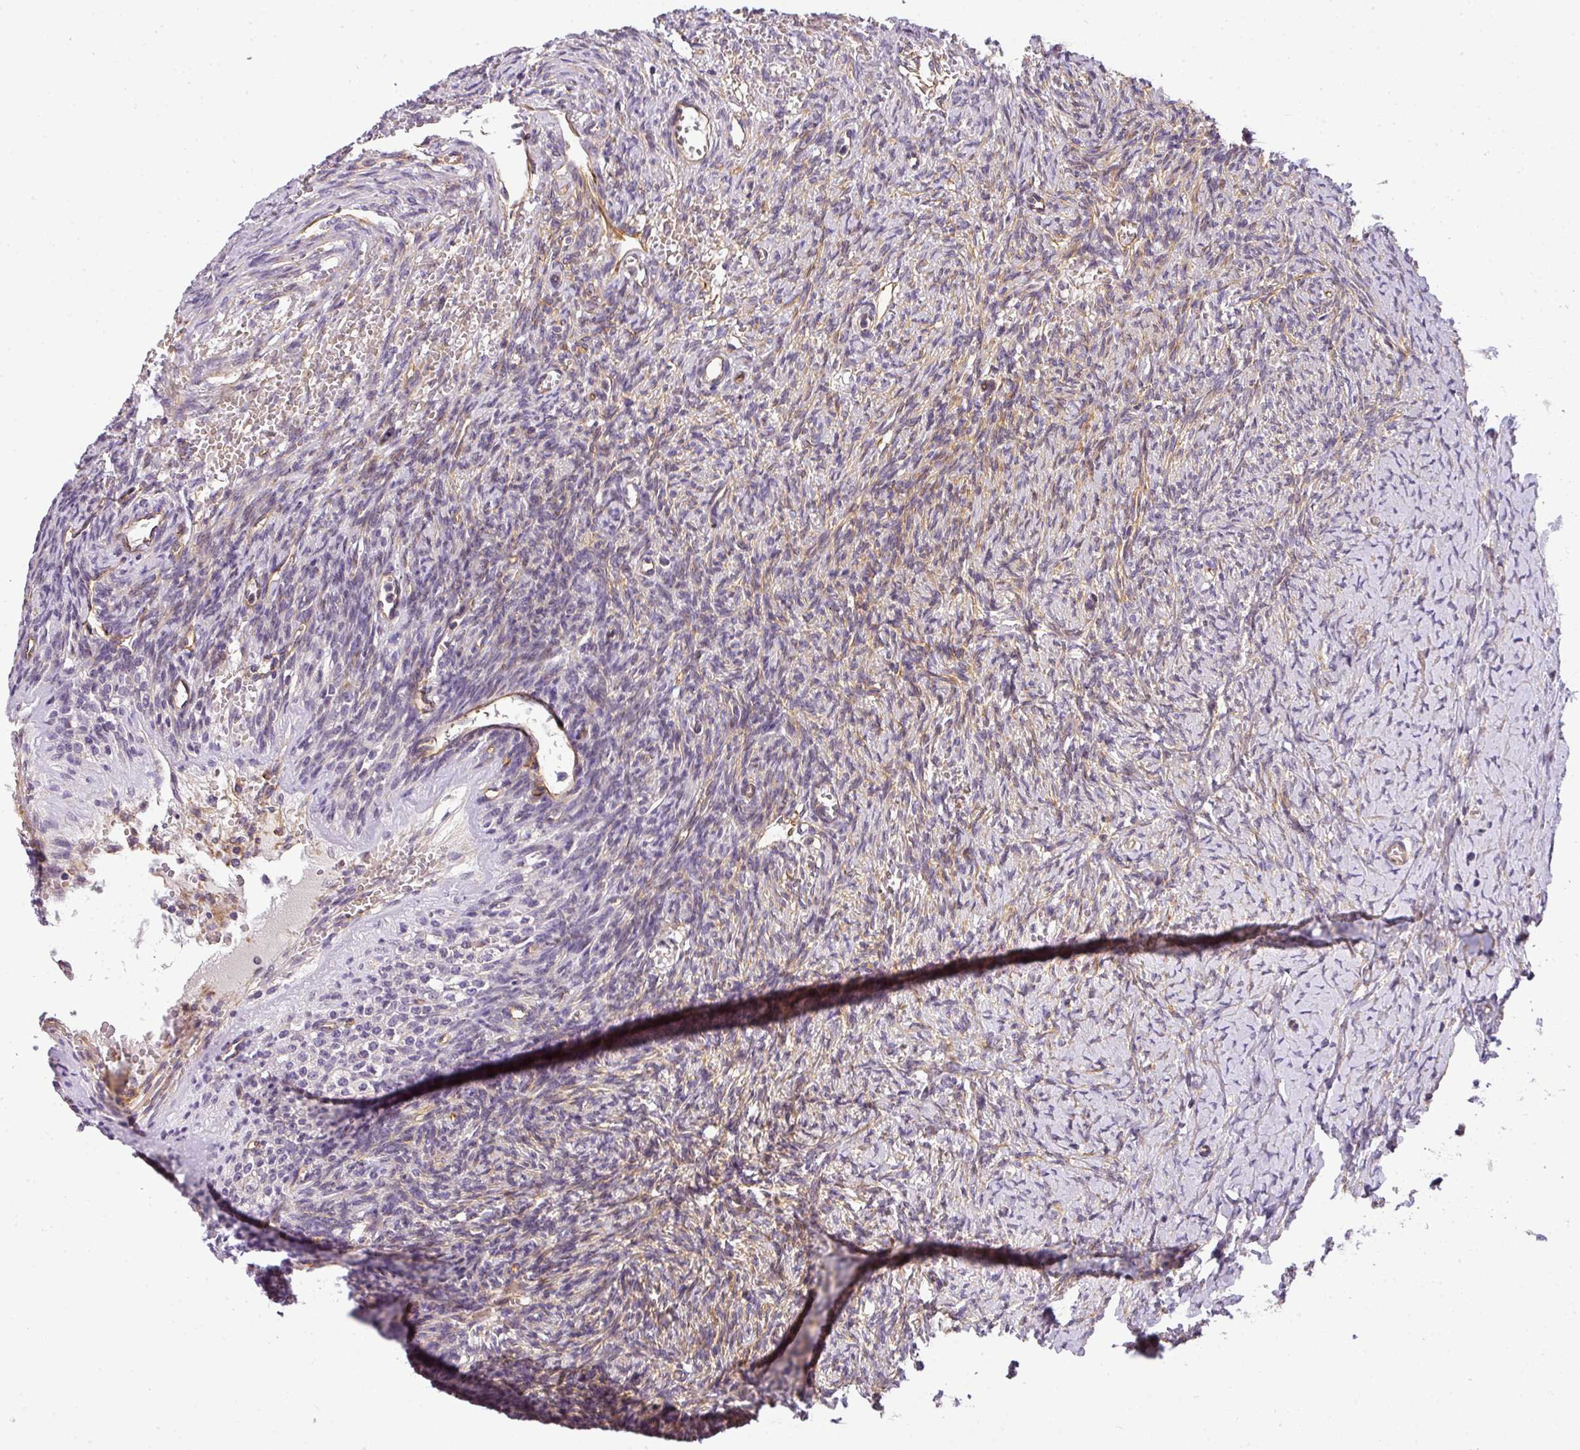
{"staining": {"intensity": "moderate", "quantity": "25%-75%", "location": "cytoplasmic/membranous"}, "tissue": "ovary", "cell_type": "Ovarian stroma cells", "image_type": "normal", "snomed": [{"axis": "morphology", "description": "Normal tissue, NOS"}, {"axis": "topography", "description": "Ovary"}], "caption": "Approximately 25%-75% of ovarian stroma cells in benign human ovary display moderate cytoplasmic/membranous protein staining as visualized by brown immunohistochemical staining.", "gene": "OR11H4", "patient": {"sex": "female", "age": 39}}